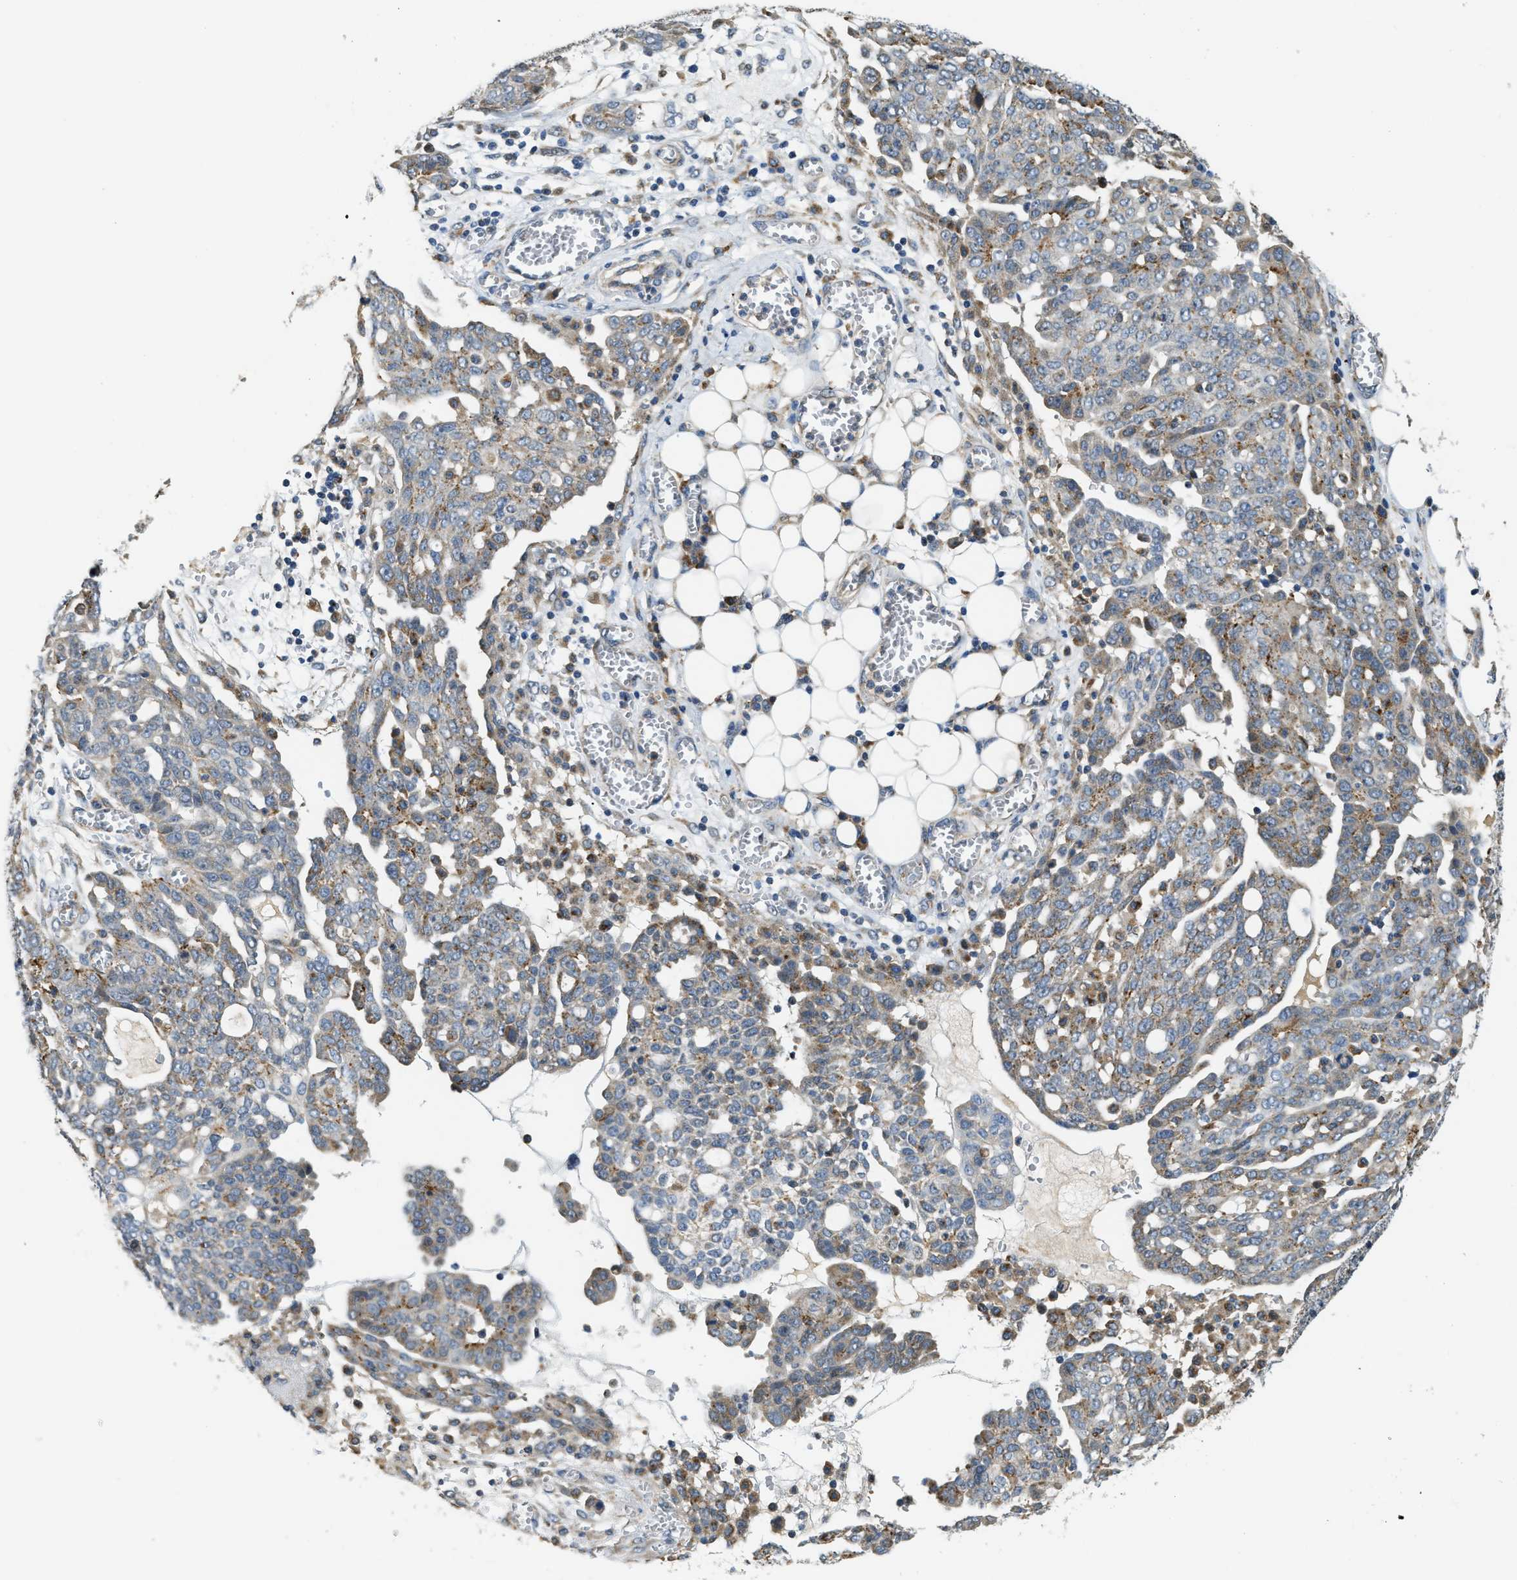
{"staining": {"intensity": "weak", "quantity": ">75%", "location": "cytoplasmic/membranous"}, "tissue": "ovarian cancer", "cell_type": "Tumor cells", "image_type": "cancer", "snomed": [{"axis": "morphology", "description": "Cystadenocarcinoma, serous, NOS"}, {"axis": "topography", "description": "Soft tissue"}, {"axis": "topography", "description": "Ovary"}], "caption": "This is a photomicrograph of immunohistochemistry staining of ovarian cancer (serous cystadenocarcinoma), which shows weak expression in the cytoplasmic/membranous of tumor cells.", "gene": "STARD3NL", "patient": {"sex": "female", "age": 57}}